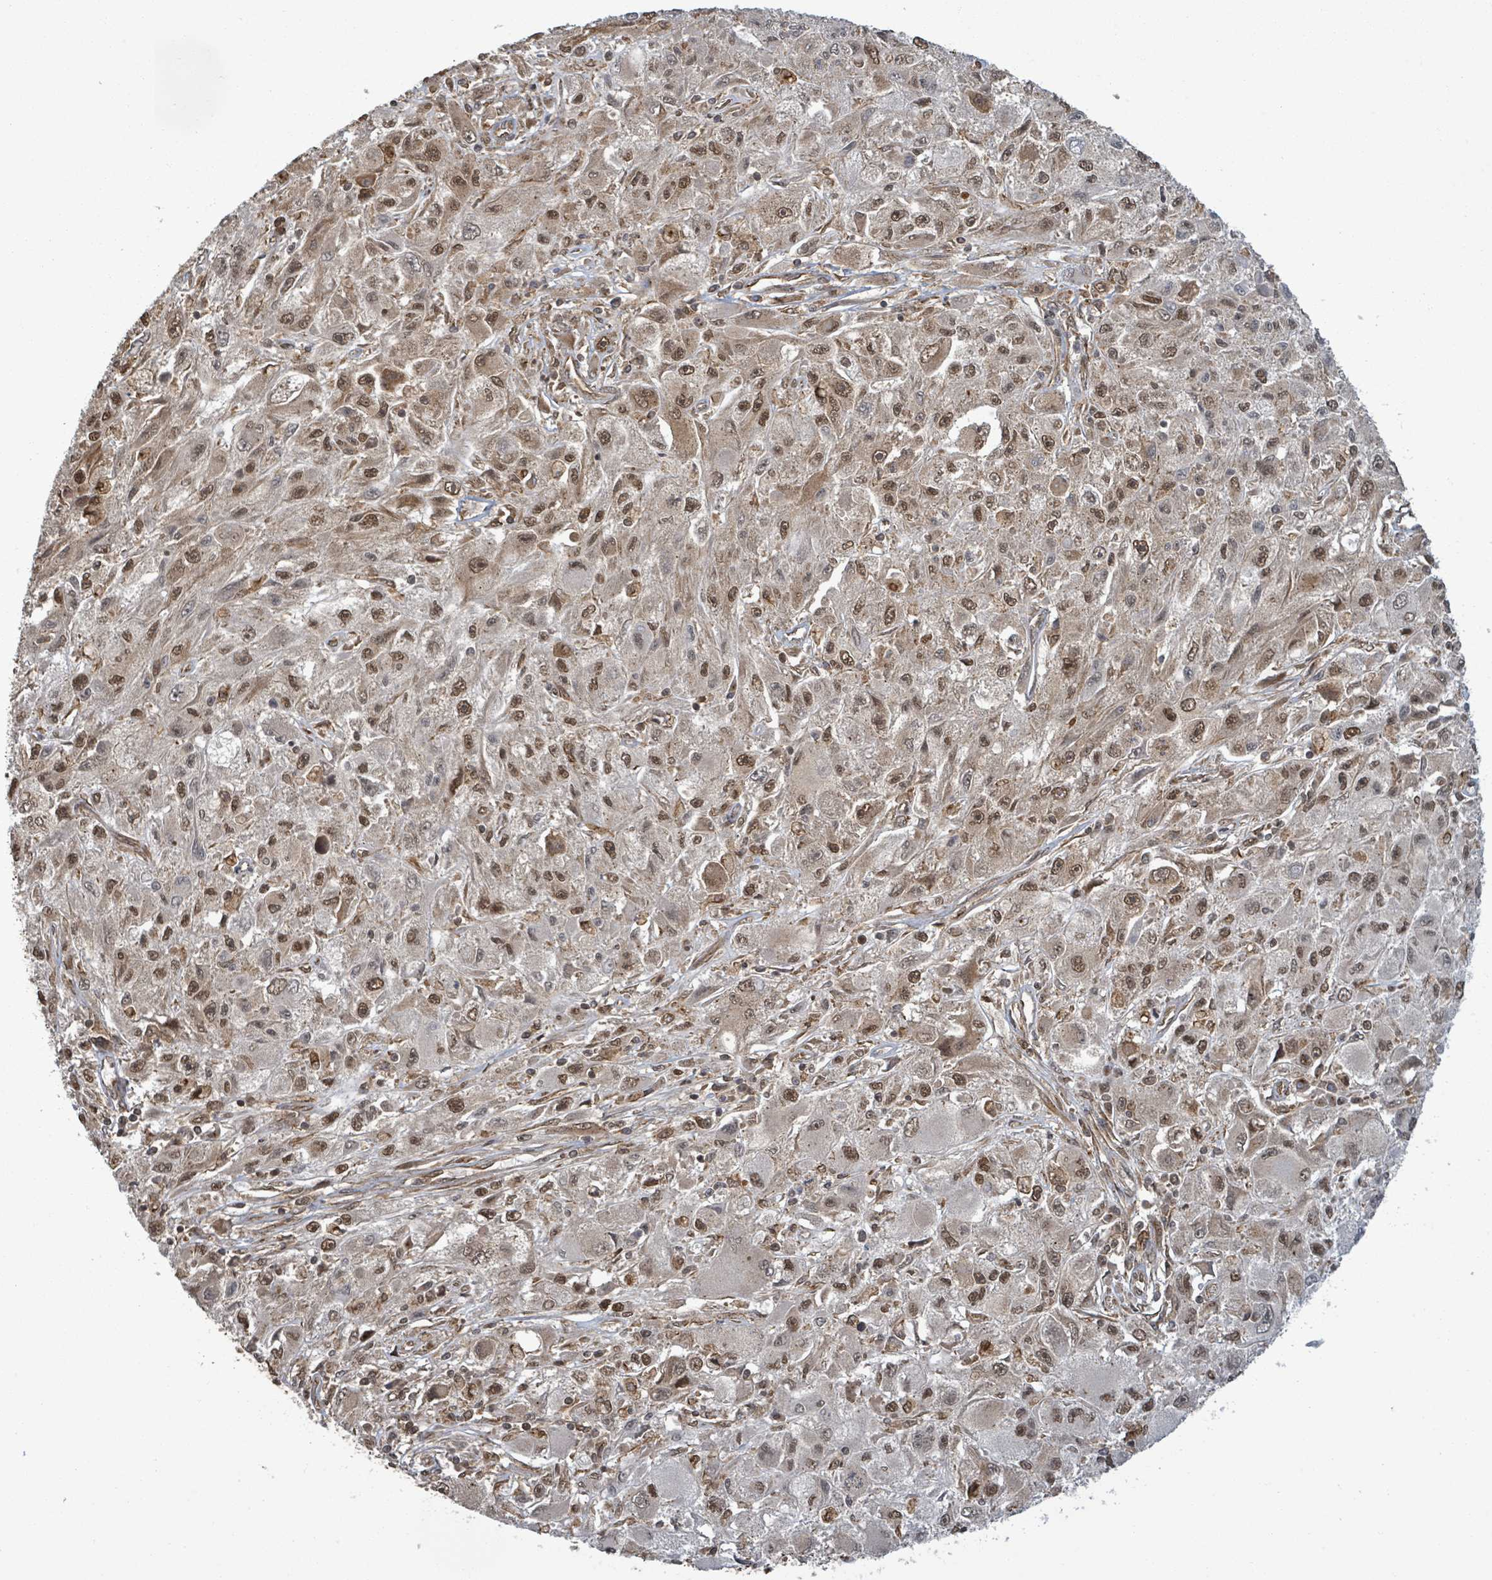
{"staining": {"intensity": "moderate", "quantity": ">75%", "location": "cytoplasmic/membranous,nuclear"}, "tissue": "melanoma", "cell_type": "Tumor cells", "image_type": "cancer", "snomed": [{"axis": "morphology", "description": "Malignant melanoma, Metastatic site"}, {"axis": "topography", "description": "Skin"}], "caption": "Immunohistochemical staining of human melanoma reveals medium levels of moderate cytoplasmic/membranous and nuclear expression in approximately >75% of tumor cells.", "gene": "KLC1", "patient": {"sex": "male", "age": 53}}